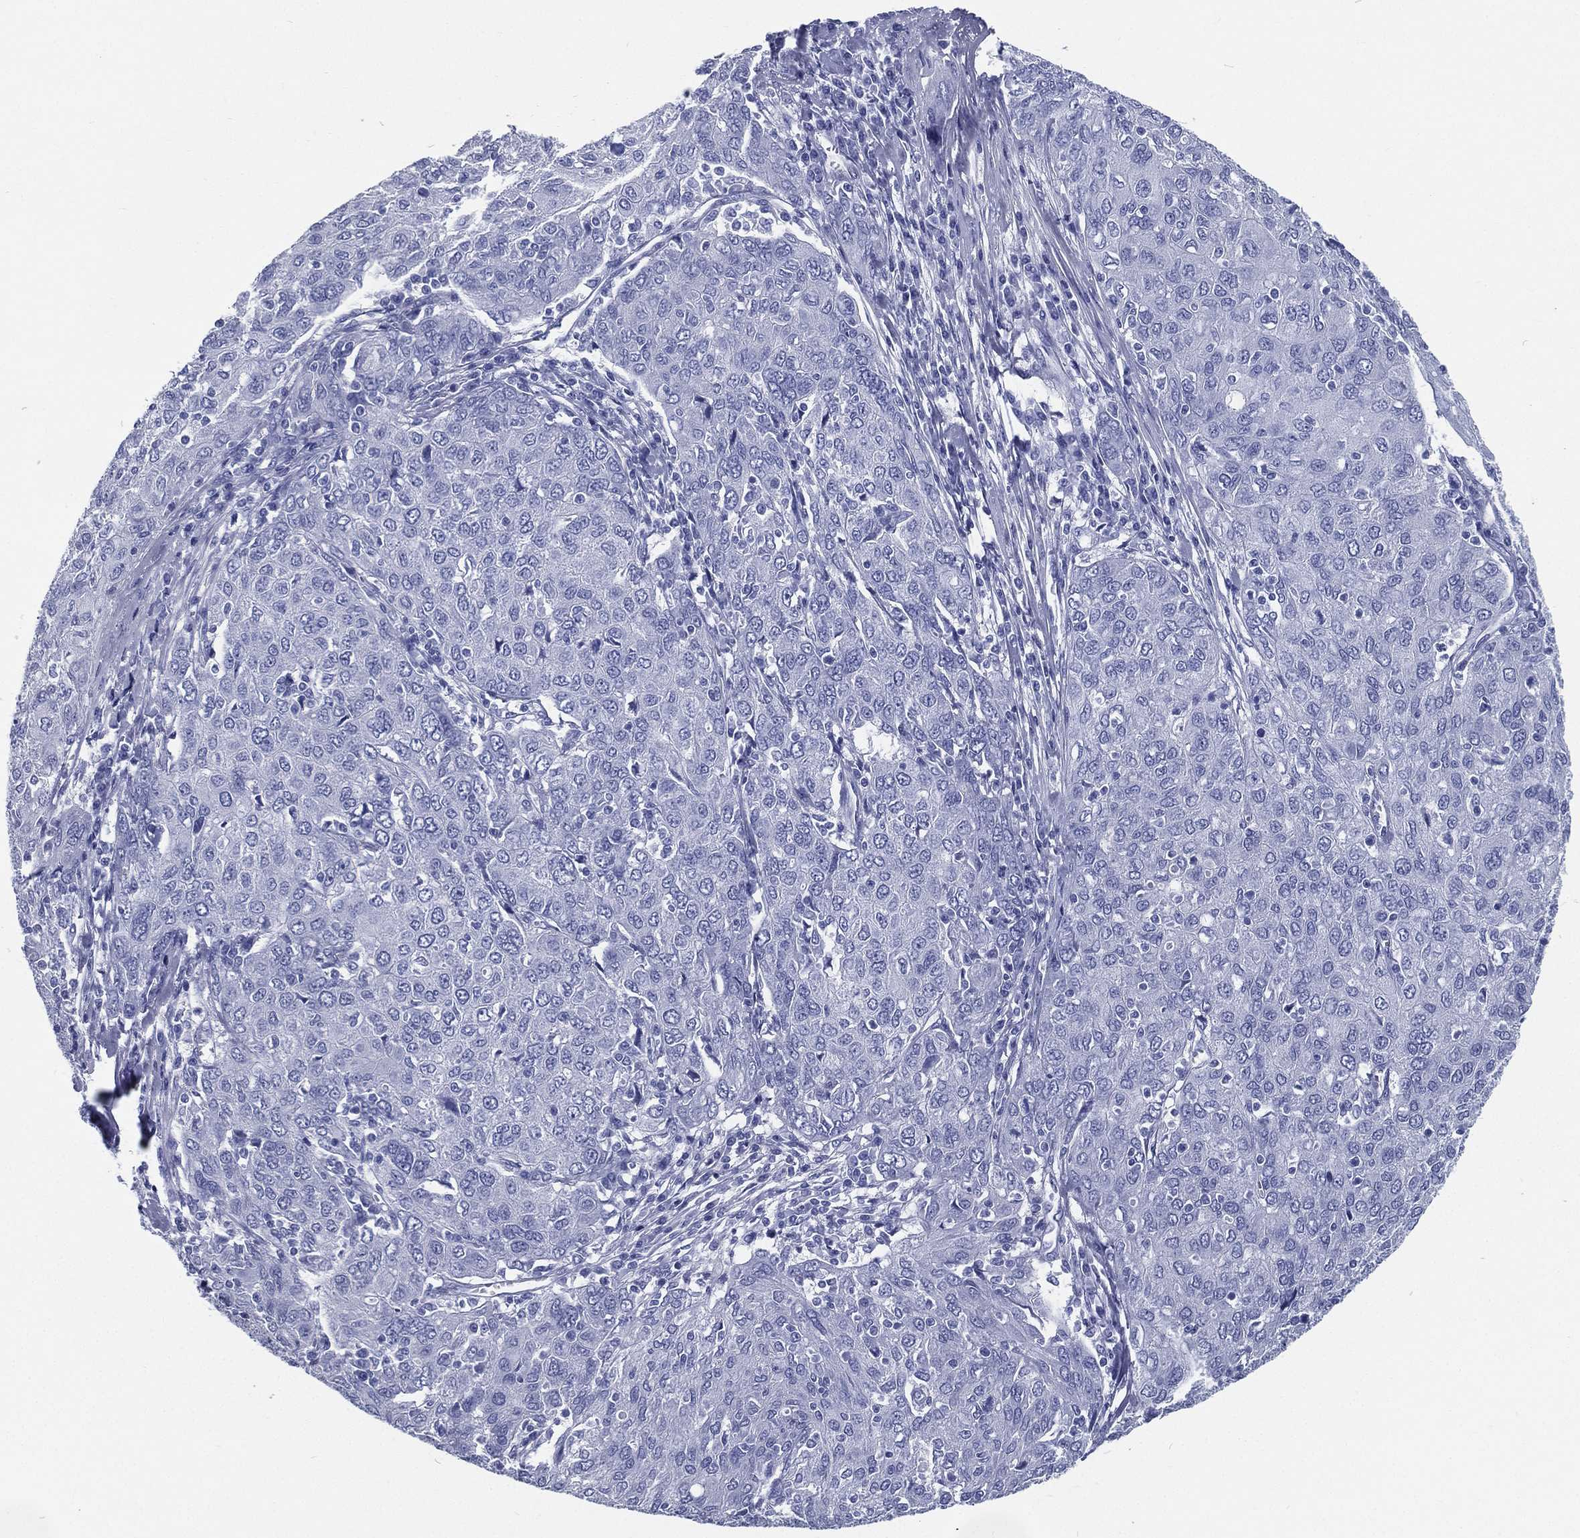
{"staining": {"intensity": "negative", "quantity": "none", "location": "none"}, "tissue": "ovarian cancer", "cell_type": "Tumor cells", "image_type": "cancer", "snomed": [{"axis": "morphology", "description": "Carcinoma, endometroid"}, {"axis": "topography", "description": "Ovary"}], "caption": "Tumor cells are negative for protein expression in human ovarian cancer (endometroid carcinoma).", "gene": "RSPH4A", "patient": {"sex": "female", "age": 50}}